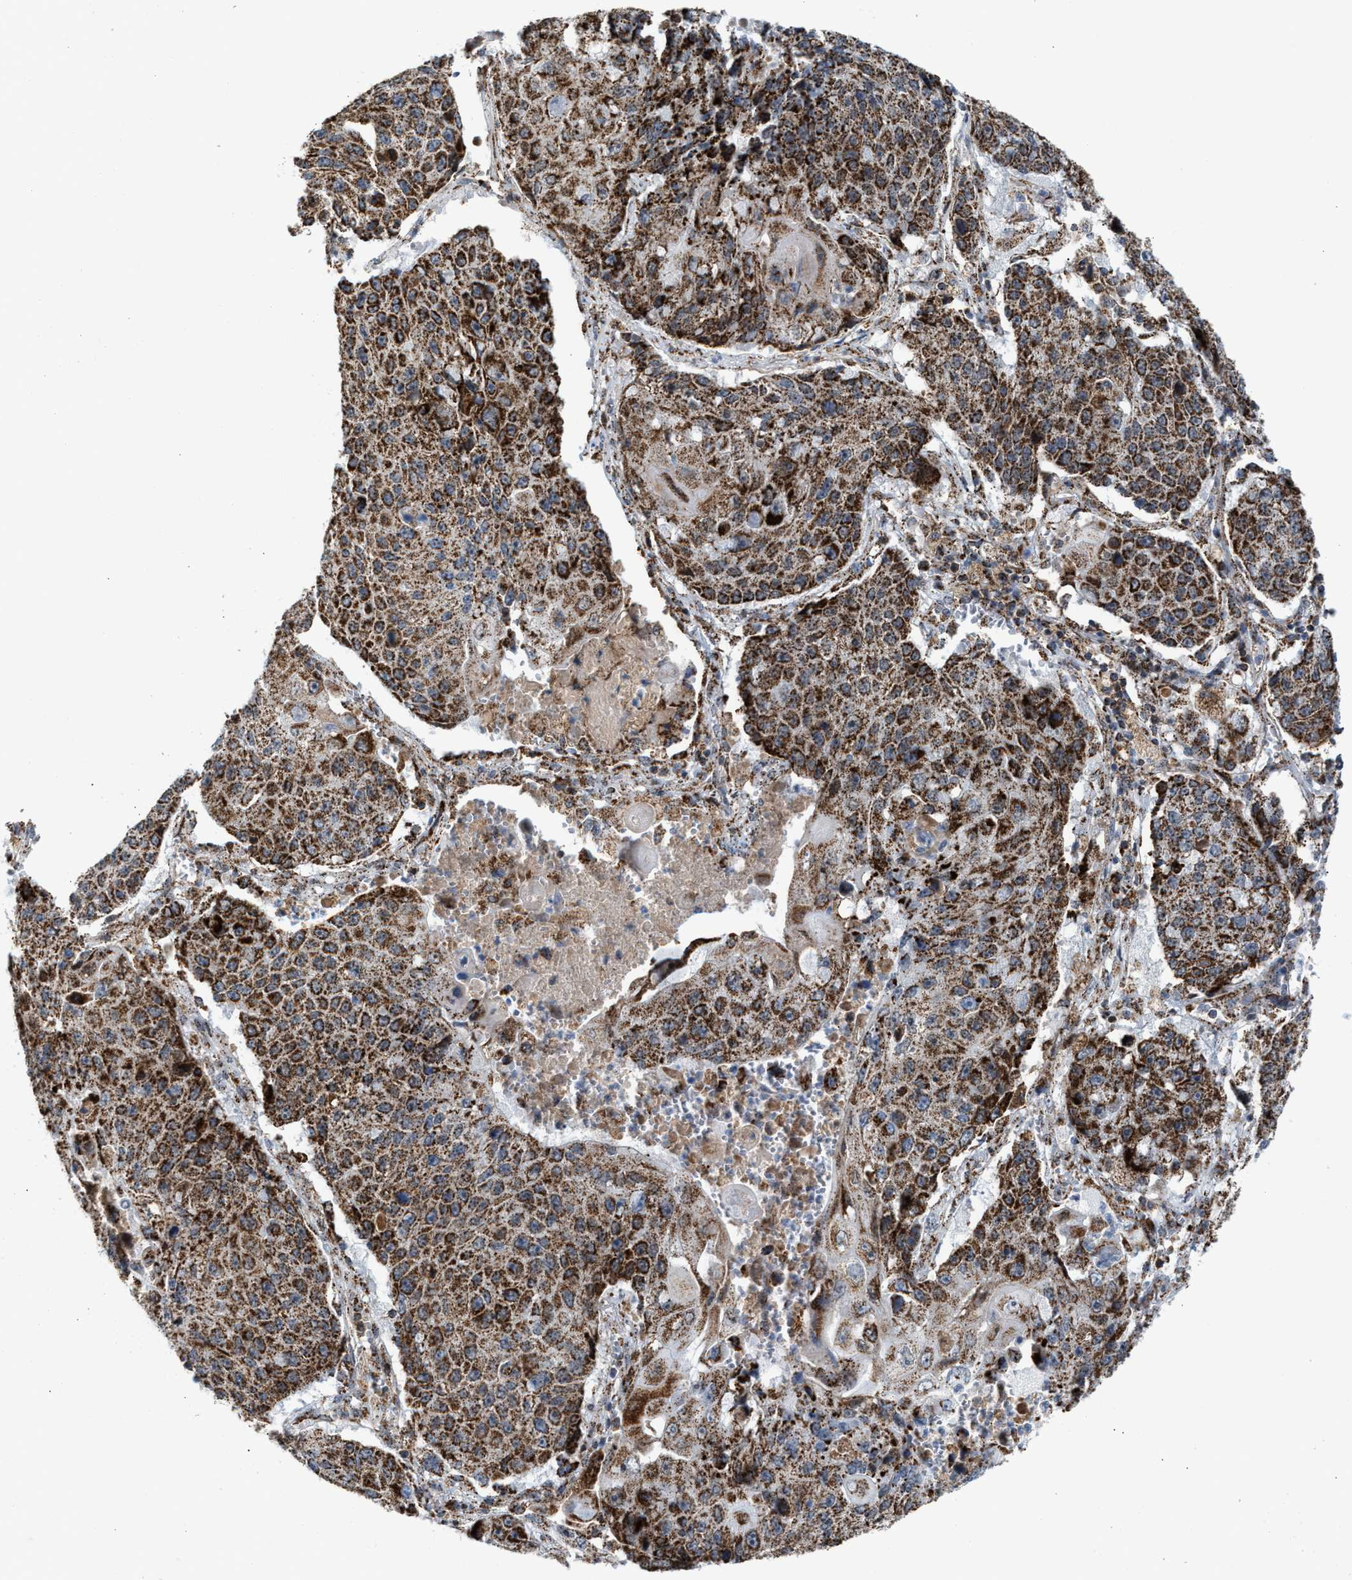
{"staining": {"intensity": "strong", "quantity": ">75%", "location": "cytoplasmic/membranous"}, "tissue": "lung cancer", "cell_type": "Tumor cells", "image_type": "cancer", "snomed": [{"axis": "morphology", "description": "Squamous cell carcinoma, NOS"}, {"axis": "topography", "description": "Lung"}], "caption": "Immunohistochemistry photomicrograph of lung cancer (squamous cell carcinoma) stained for a protein (brown), which exhibits high levels of strong cytoplasmic/membranous expression in approximately >75% of tumor cells.", "gene": "PMPCA", "patient": {"sex": "male", "age": 61}}